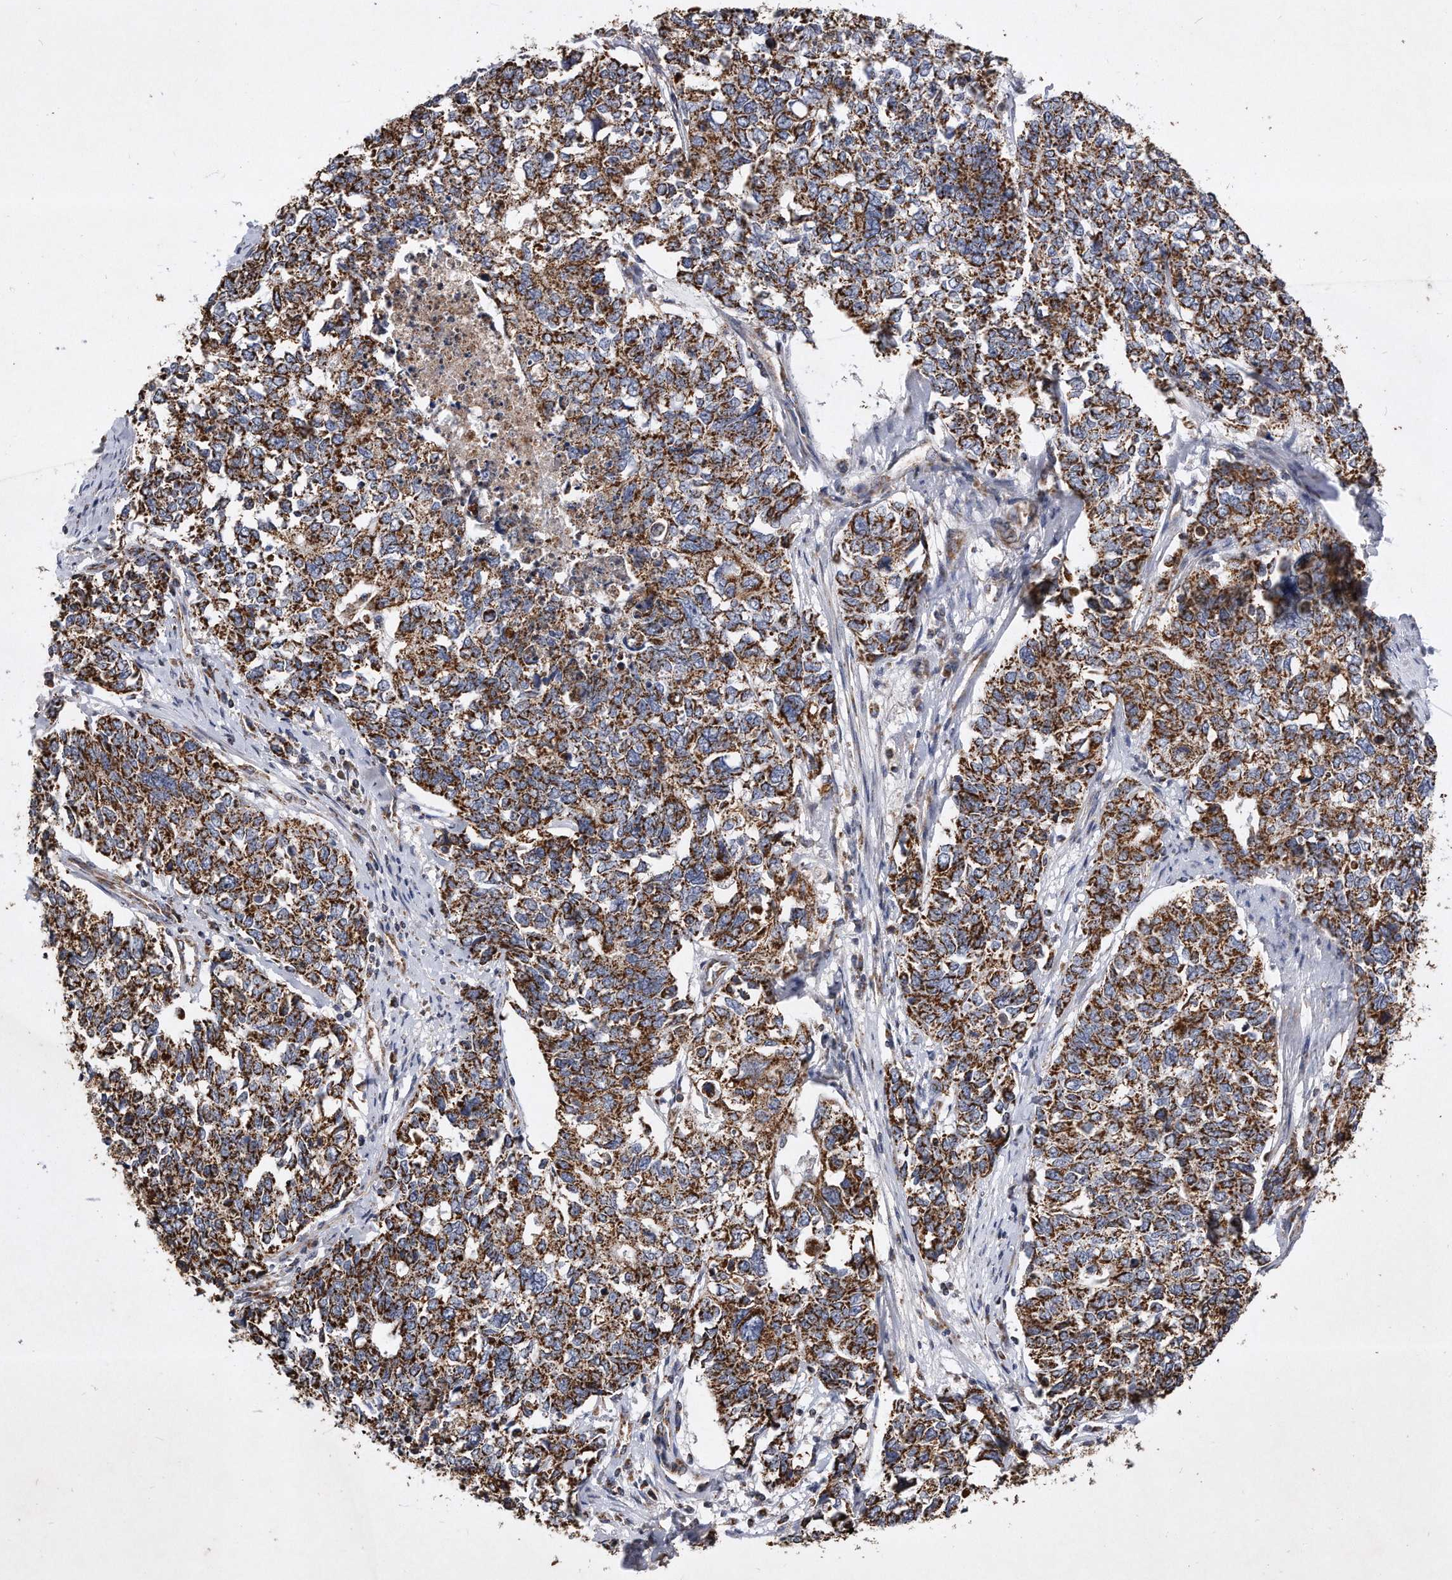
{"staining": {"intensity": "strong", "quantity": ">75%", "location": "cytoplasmic/membranous"}, "tissue": "cervical cancer", "cell_type": "Tumor cells", "image_type": "cancer", "snomed": [{"axis": "morphology", "description": "Squamous cell carcinoma, NOS"}, {"axis": "topography", "description": "Cervix"}], "caption": "This micrograph reveals squamous cell carcinoma (cervical) stained with IHC to label a protein in brown. The cytoplasmic/membranous of tumor cells show strong positivity for the protein. Nuclei are counter-stained blue.", "gene": "PPP5C", "patient": {"sex": "female", "age": 63}}